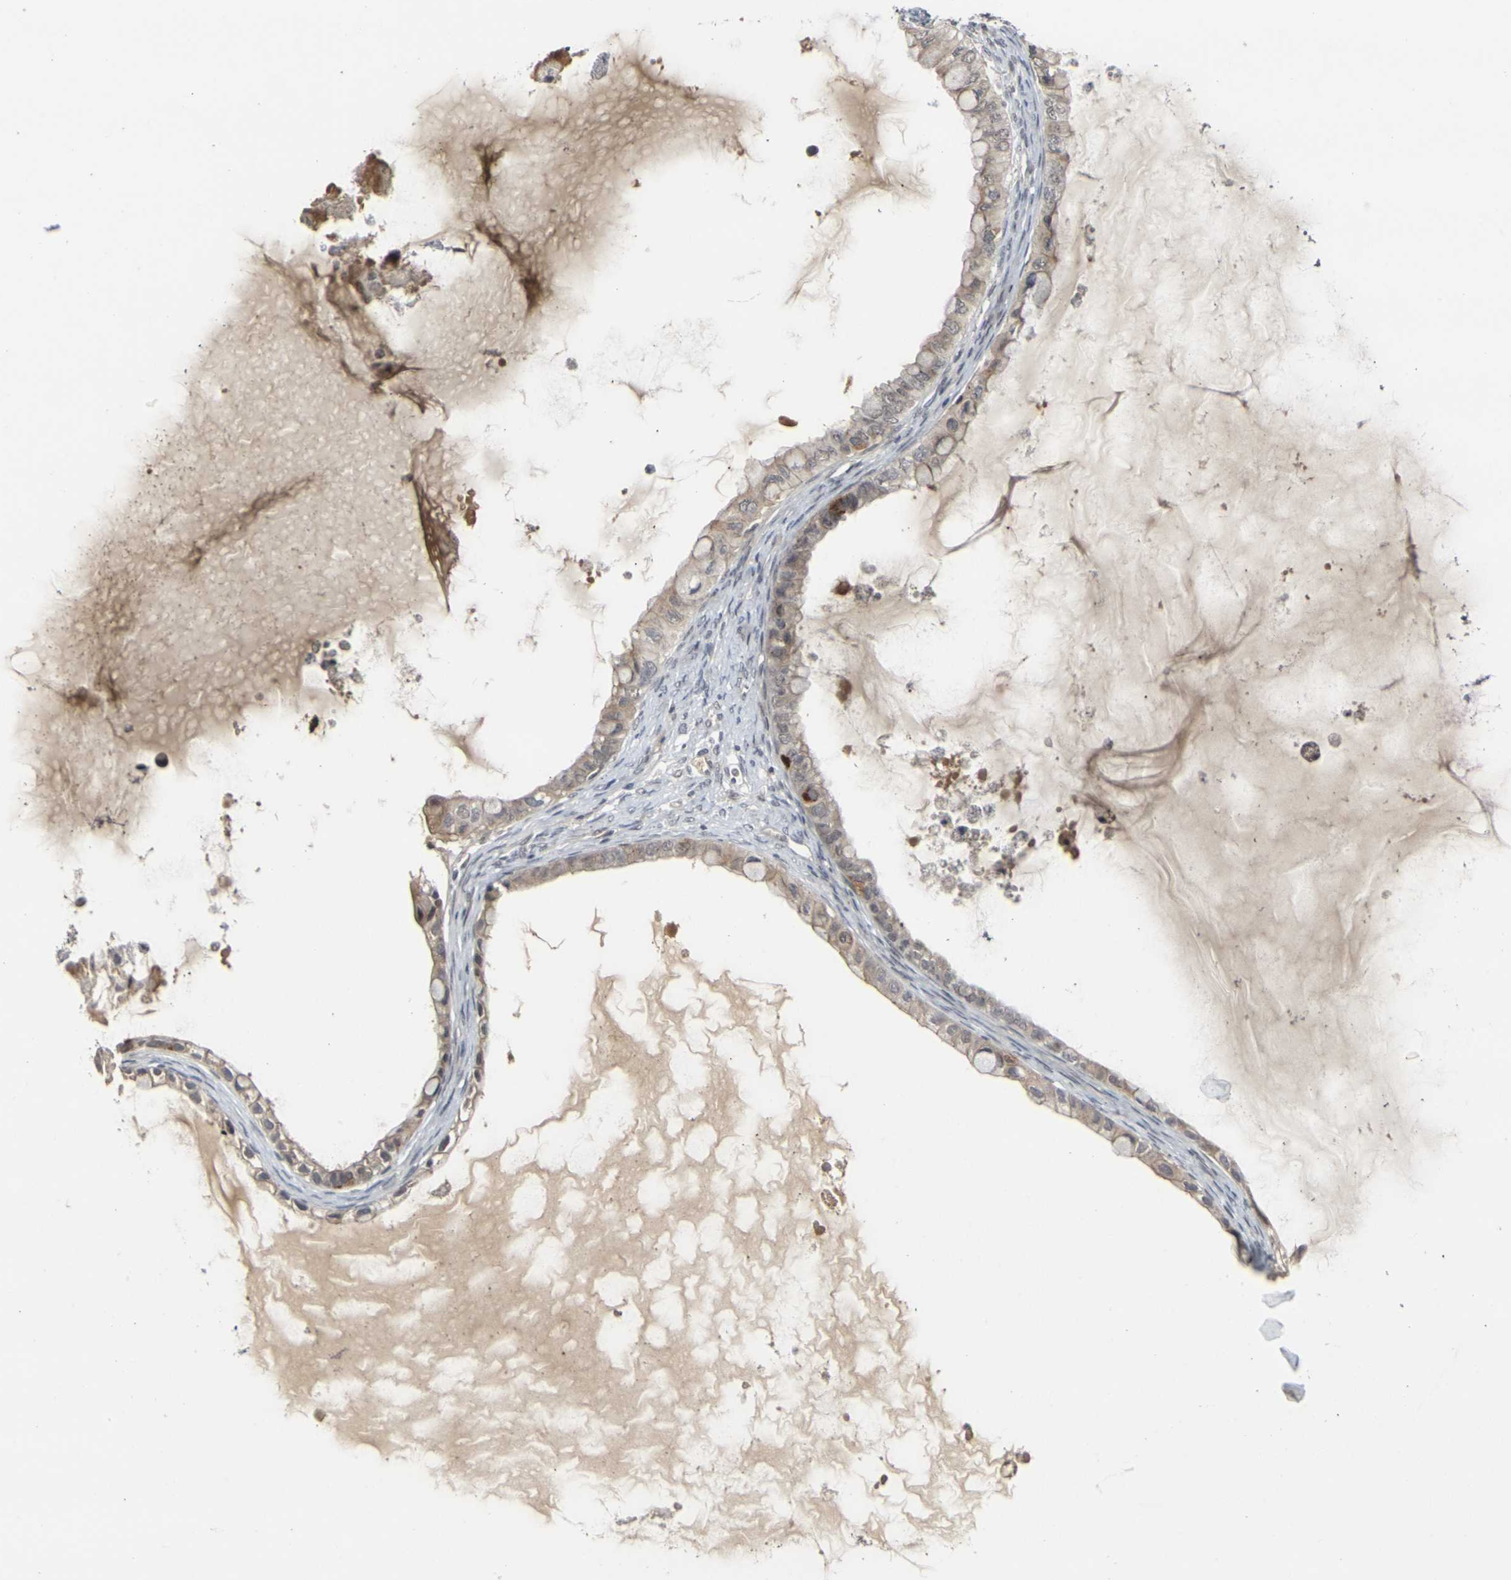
{"staining": {"intensity": "moderate", "quantity": ">75%", "location": "cytoplasmic/membranous"}, "tissue": "ovarian cancer", "cell_type": "Tumor cells", "image_type": "cancer", "snomed": [{"axis": "morphology", "description": "Cystadenocarcinoma, mucinous, NOS"}, {"axis": "topography", "description": "Ovary"}], "caption": "An image of human ovarian cancer (mucinous cystadenocarcinoma) stained for a protein reveals moderate cytoplasmic/membranous brown staining in tumor cells. (Stains: DAB in brown, nuclei in blue, Microscopy: brightfield microscopy at high magnification).", "gene": "GPR19", "patient": {"sex": "female", "age": 80}}